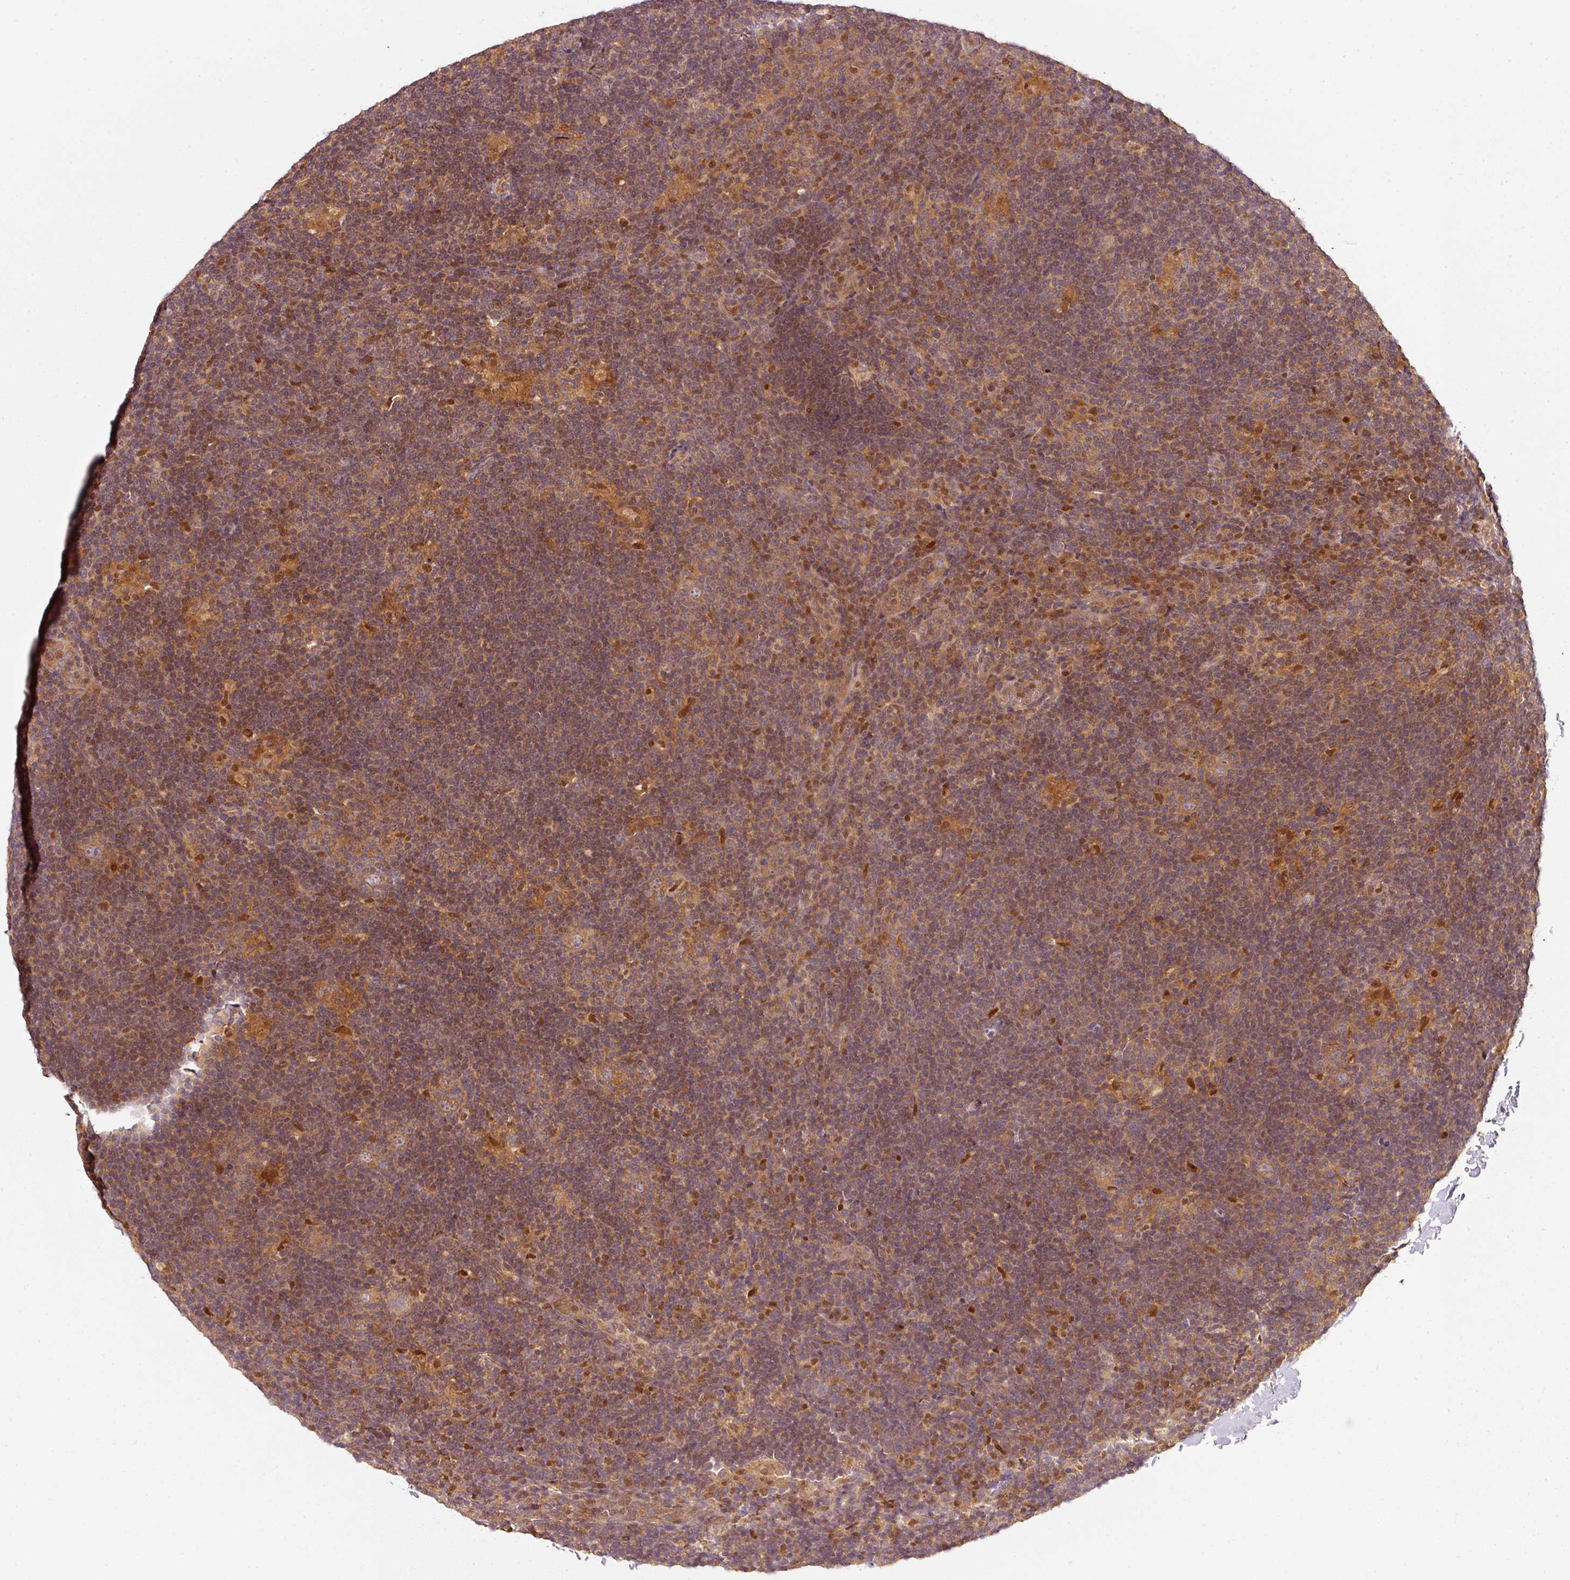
{"staining": {"intensity": "moderate", "quantity": ">75%", "location": "cytoplasmic/membranous"}, "tissue": "lymphoma", "cell_type": "Tumor cells", "image_type": "cancer", "snomed": [{"axis": "morphology", "description": "Hodgkin's disease, NOS"}, {"axis": "topography", "description": "Lymph node"}], "caption": "IHC histopathology image of human Hodgkin's disease stained for a protein (brown), which displays medium levels of moderate cytoplasmic/membranous staining in approximately >75% of tumor cells.", "gene": "RRAS2", "patient": {"sex": "female", "age": 57}}